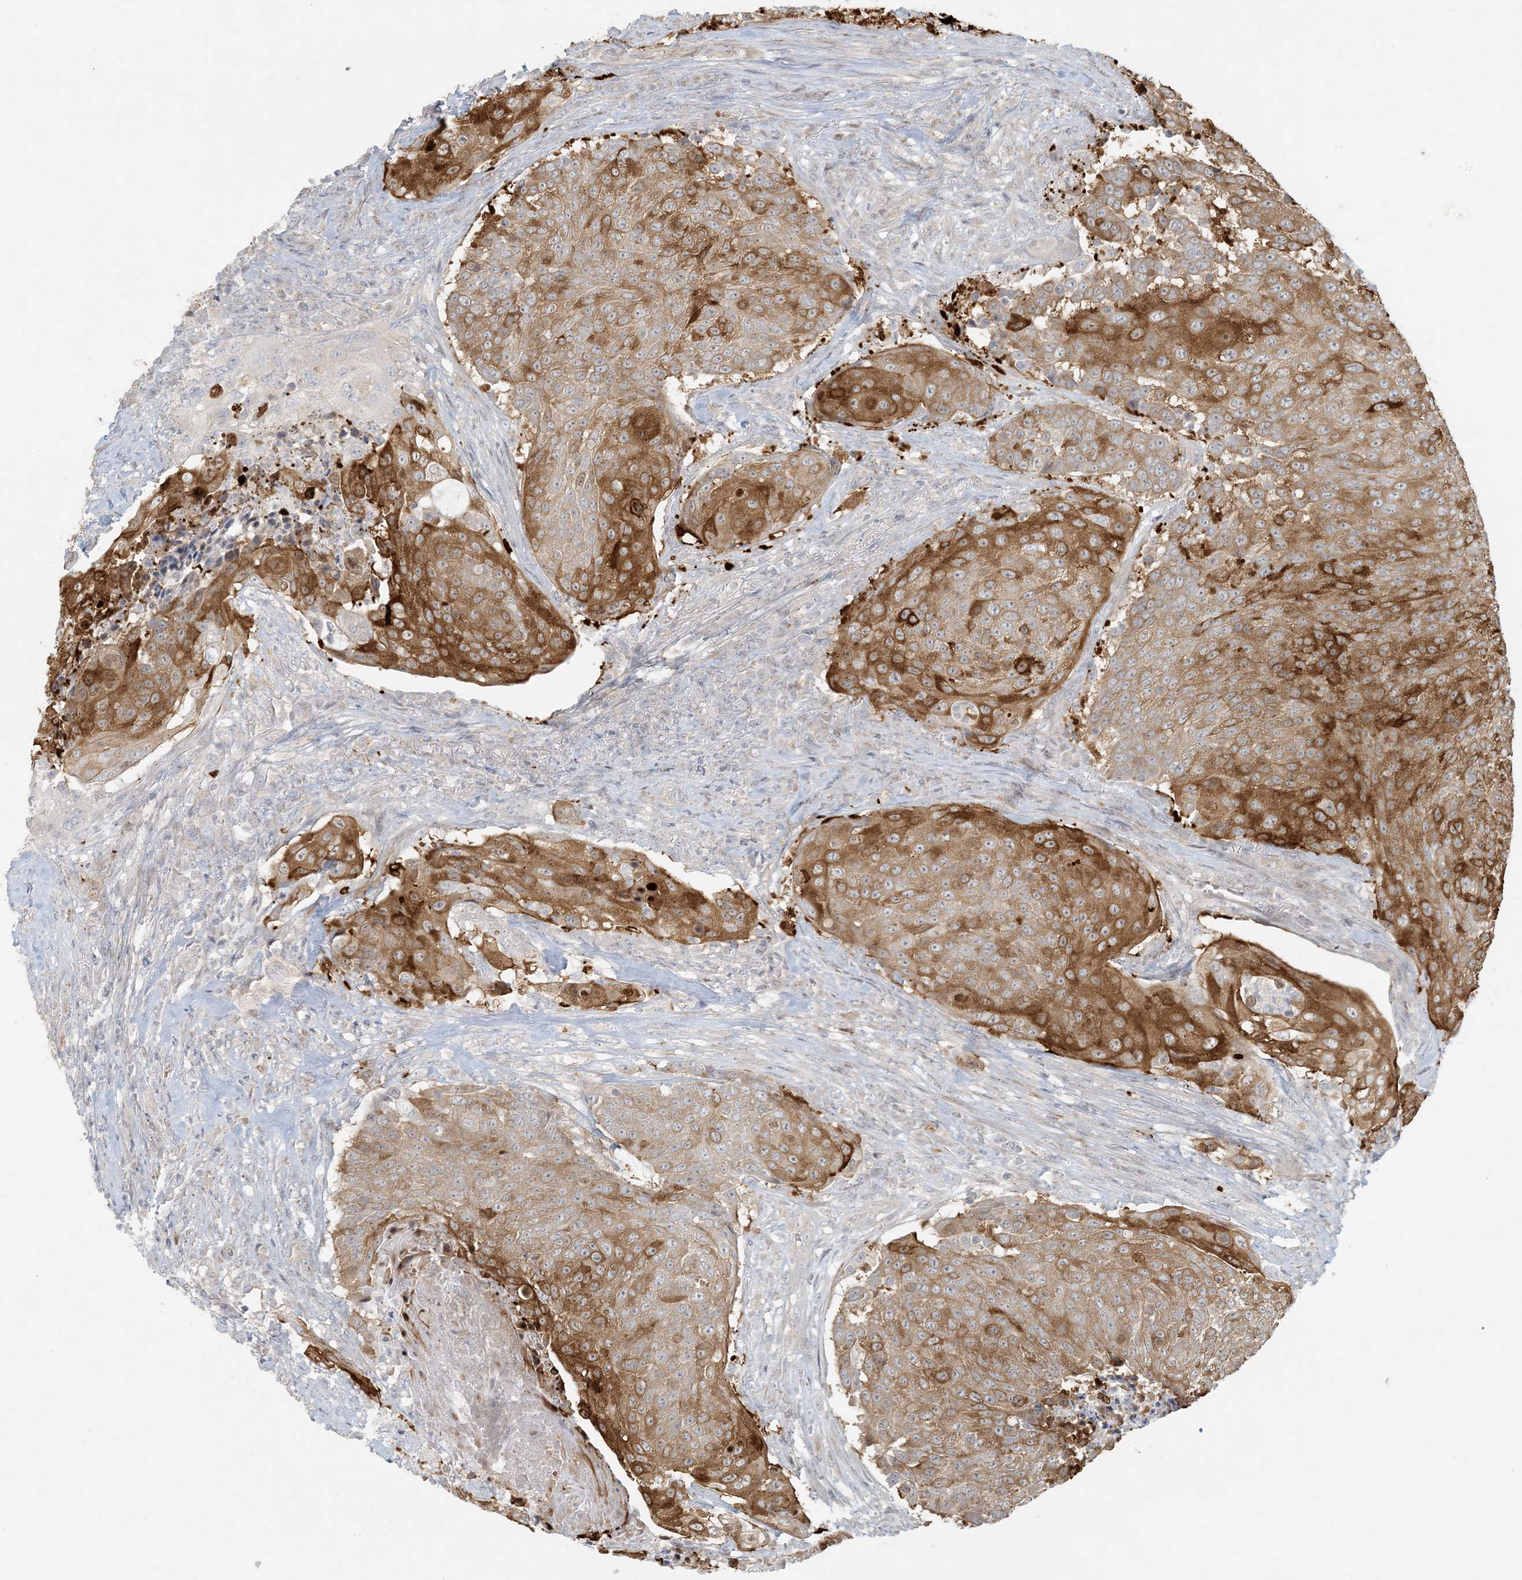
{"staining": {"intensity": "strong", "quantity": "25%-75%", "location": "cytoplasmic/membranous"}, "tissue": "urothelial cancer", "cell_type": "Tumor cells", "image_type": "cancer", "snomed": [{"axis": "morphology", "description": "Urothelial carcinoma, High grade"}, {"axis": "topography", "description": "Urinary bladder"}], "caption": "Strong cytoplasmic/membranous expression for a protein is seen in approximately 25%-75% of tumor cells of high-grade urothelial carcinoma using immunohistochemistry (IHC).", "gene": "BCORL1", "patient": {"sex": "female", "age": 63}}